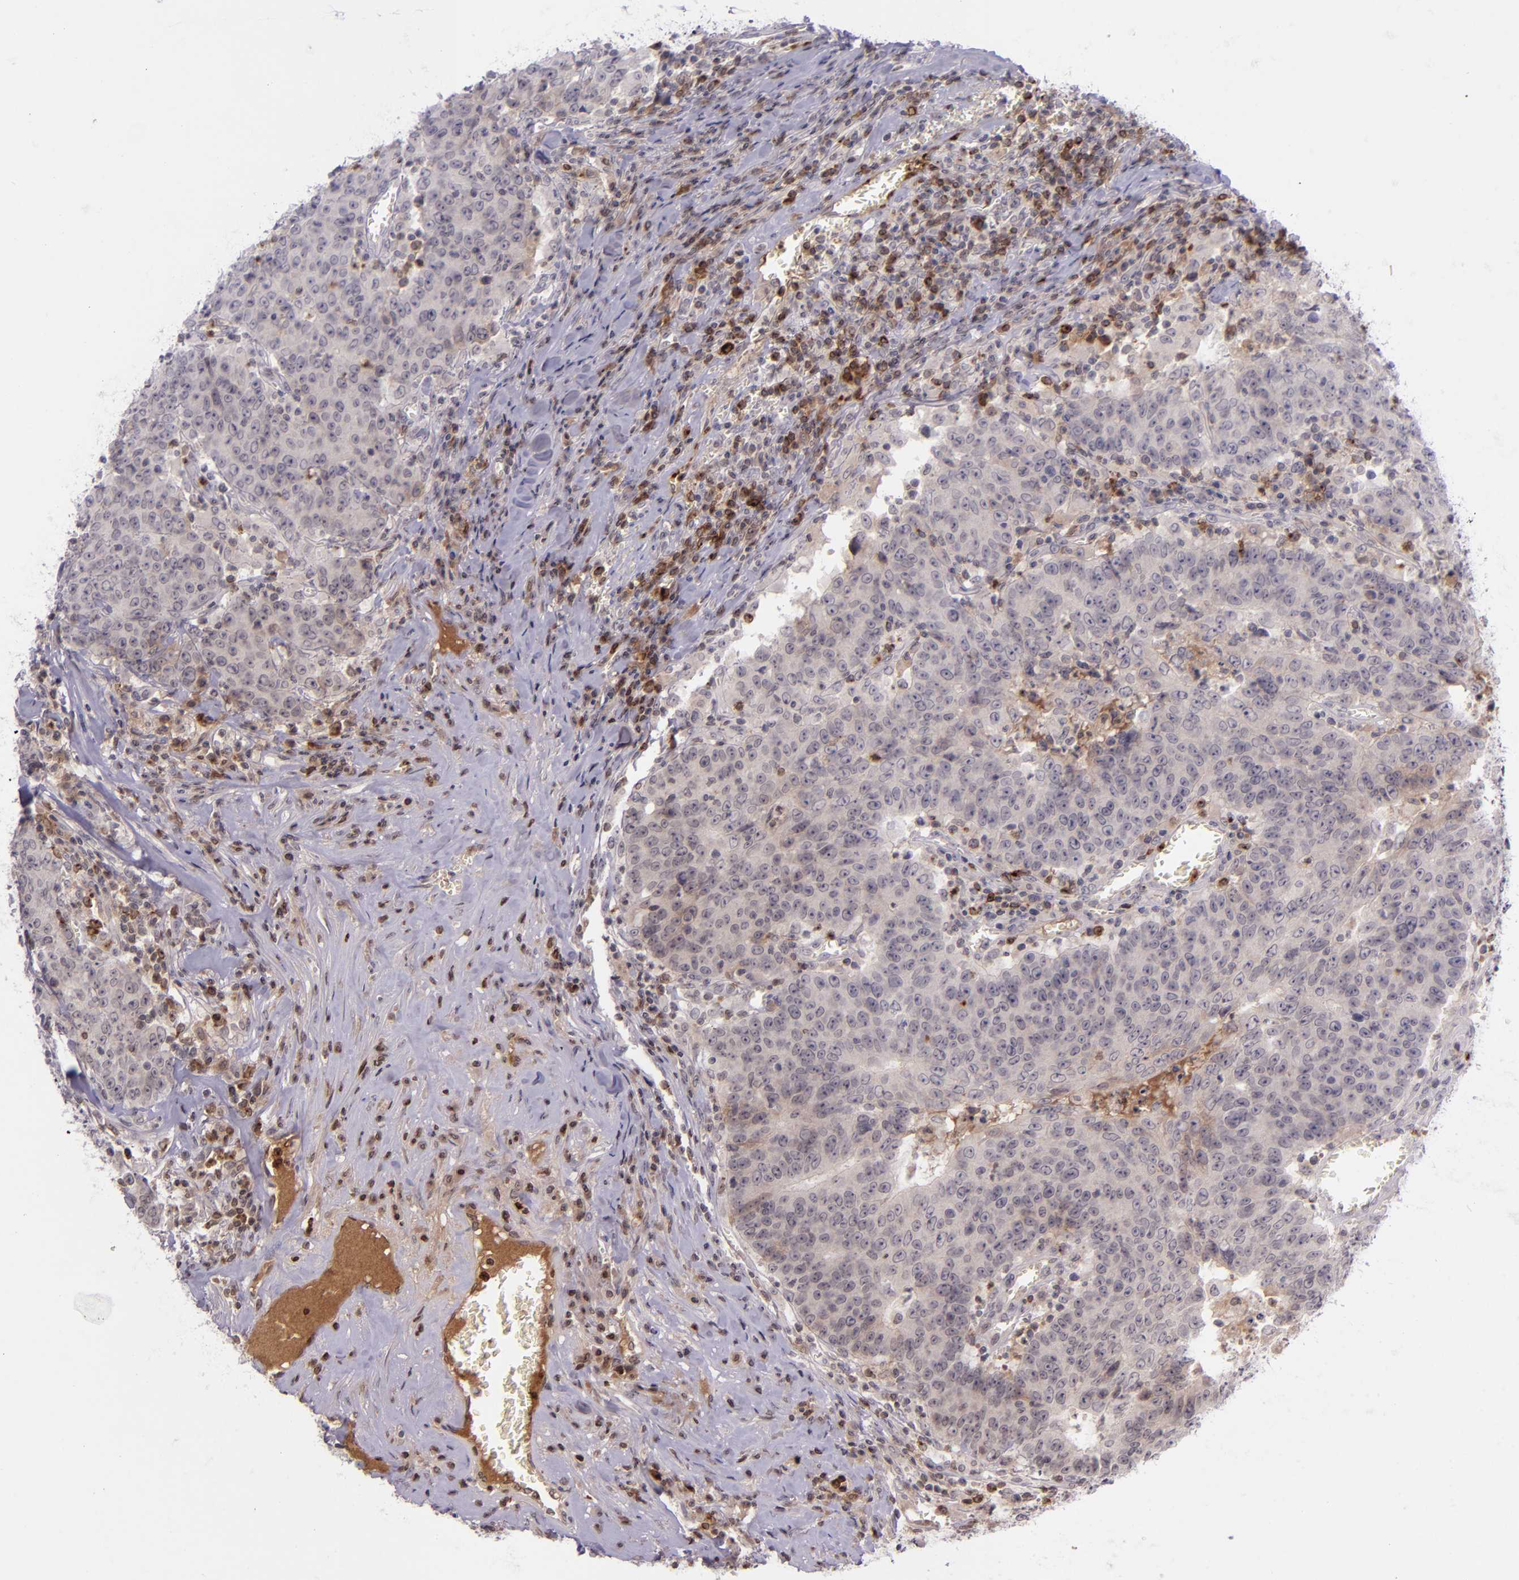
{"staining": {"intensity": "negative", "quantity": "none", "location": "none"}, "tissue": "colorectal cancer", "cell_type": "Tumor cells", "image_type": "cancer", "snomed": [{"axis": "morphology", "description": "Adenocarcinoma, NOS"}, {"axis": "topography", "description": "Colon"}], "caption": "The micrograph exhibits no staining of tumor cells in colorectal cancer (adenocarcinoma).", "gene": "SELL", "patient": {"sex": "female", "age": 53}}